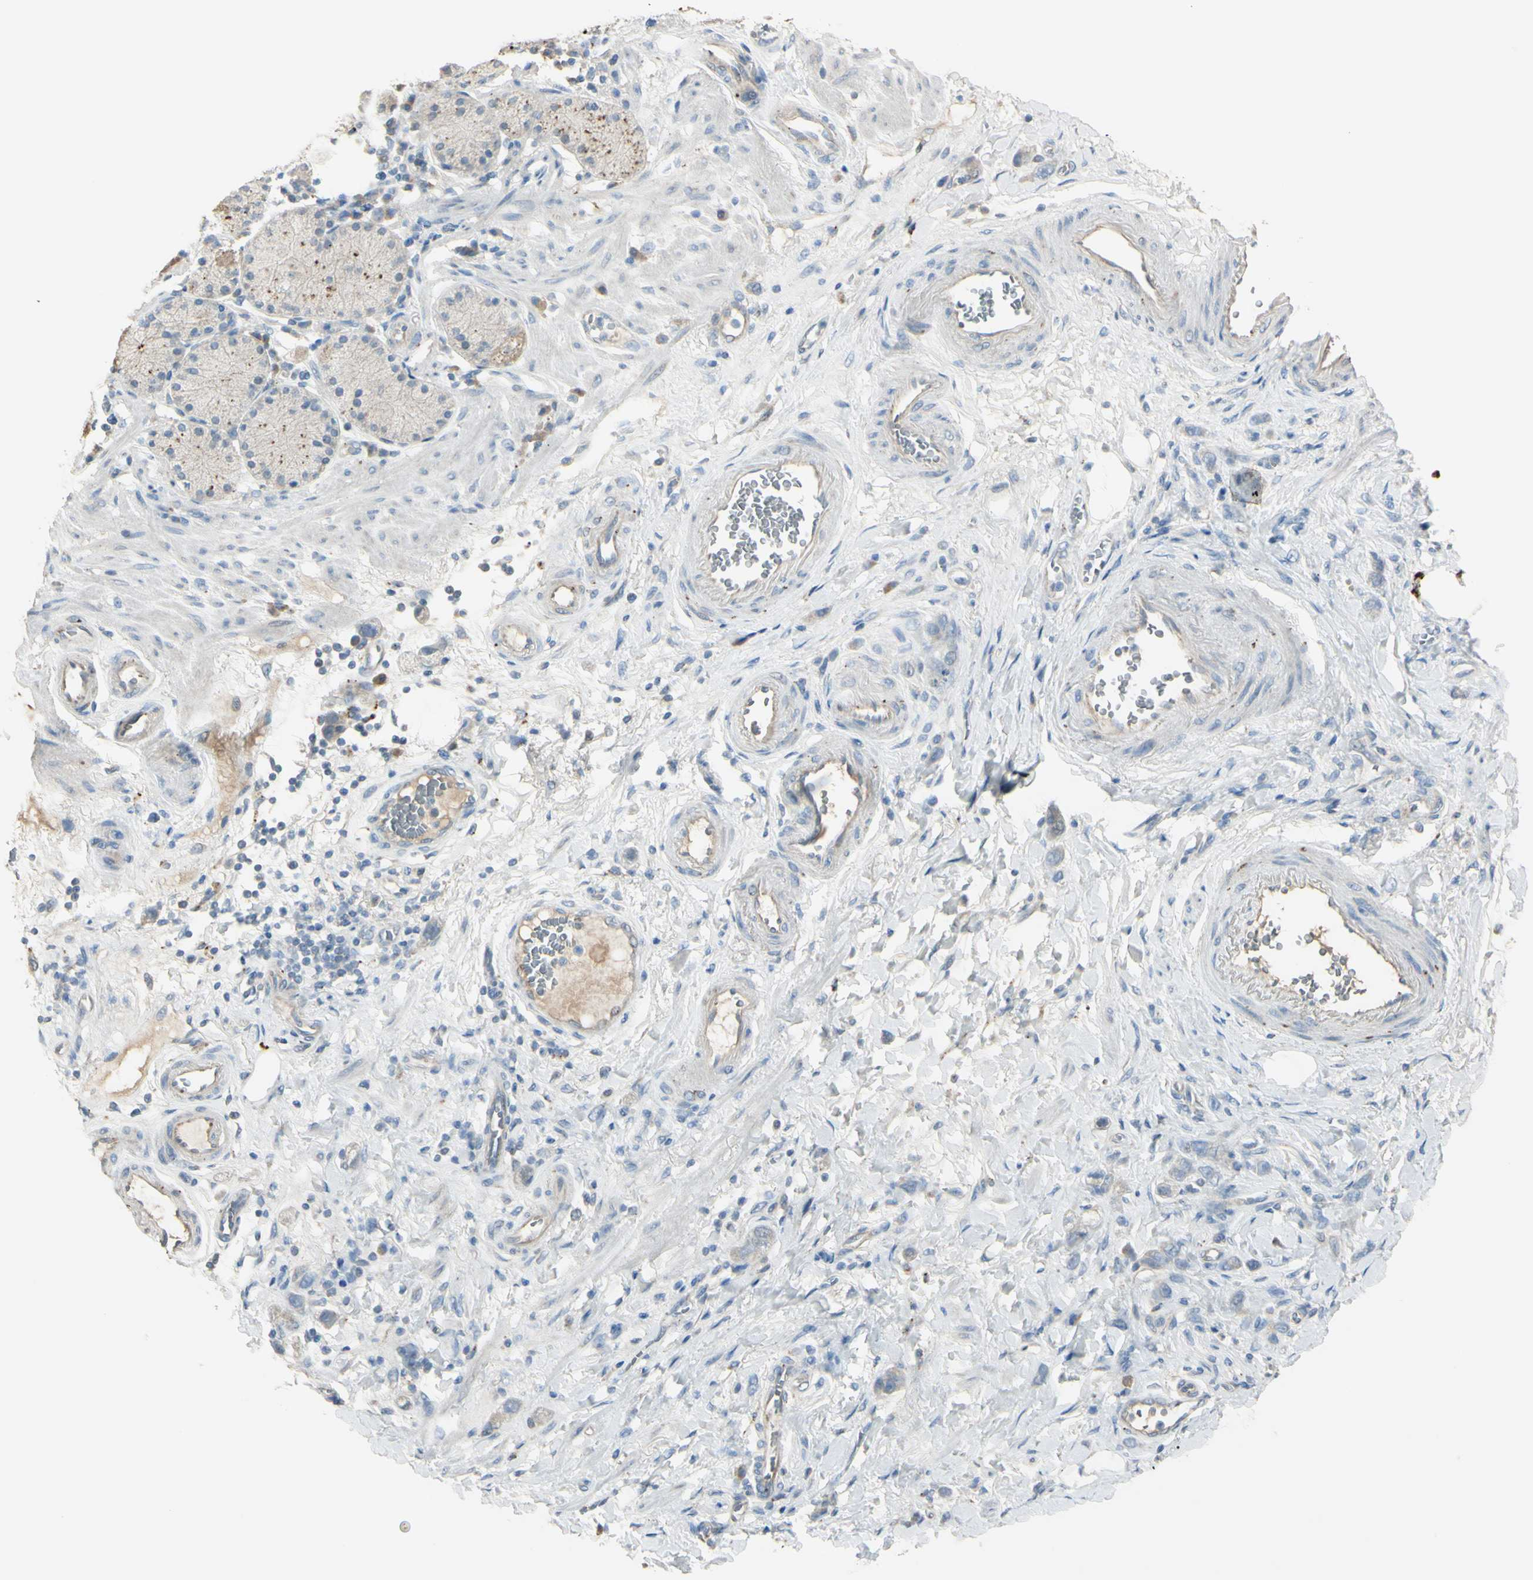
{"staining": {"intensity": "weak", "quantity": ">75%", "location": "cytoplasmic/membranous"}, "tissue": "stomach cancer", "cell_type": "Tumor cells", "image_type": "cancer", "snomed": [{"axis": "morphology", "description": "Adenocarcinoma, NOS"}, {"axis": "topography", "description": "Stomach"}], "caption": "Immunohistochemistry histopathology image of neoplastic tissue: human adenocarcinoma (stomach) stained using immunohistochemistry displays low levels of weak protein expression localized specifically in the cytoplasmic/membranous of tumor cells, appearing as a cytoplasmic/membranous brown color.", "gene": "ANGPTL1", "patient": {"sex": "male", "age": 82}}